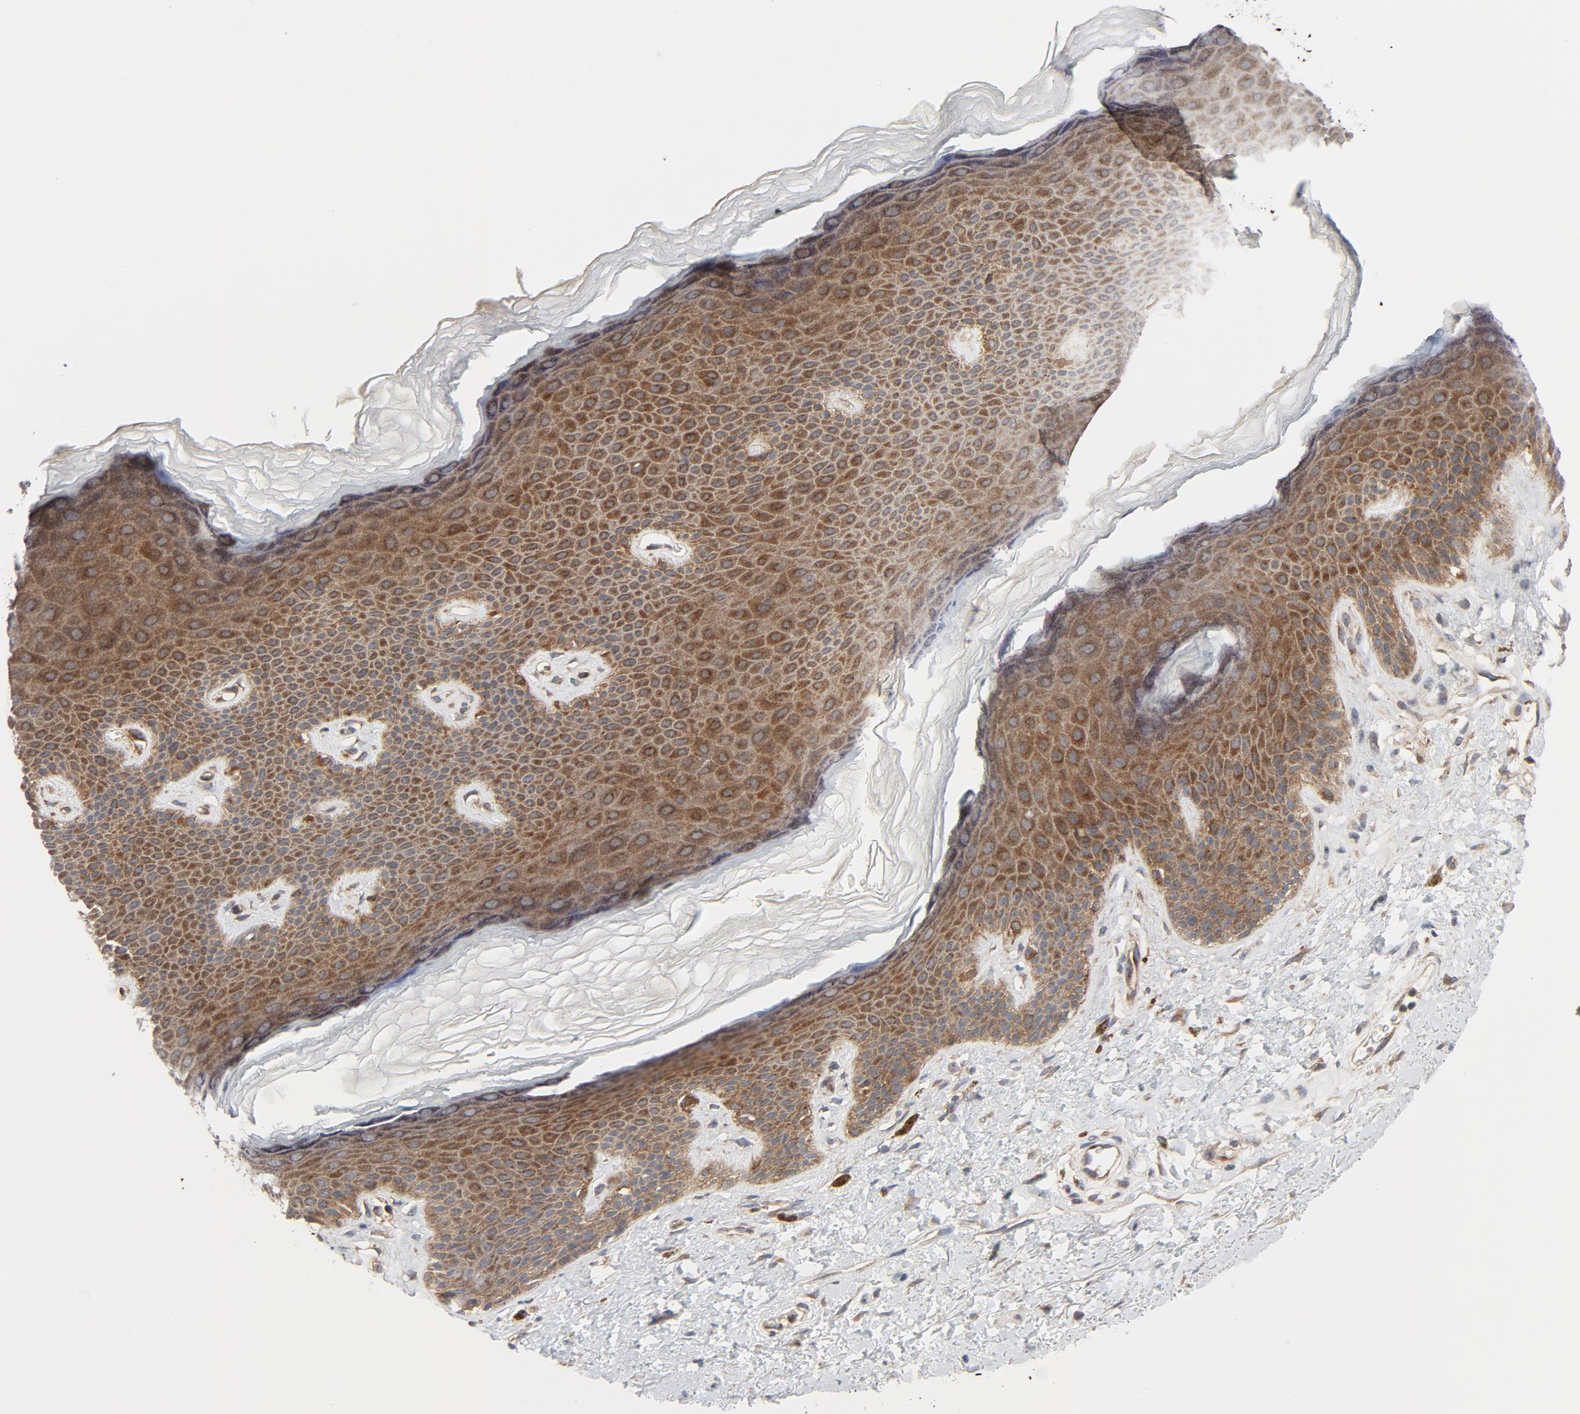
{"staining": {"intensity": "moderate", "quantity": ">75%", "location": "cytoplasmic/membranous"}, "tissue": "skin", "cell_type": "Epidermal cells", "image_type": "normal", "snomed": [{"axis": "morphology", "description": "Normal tissue, NOS"}, {"axis": "topography", "description": "Anal"}], "caption": "Epidermal cells demonstrate medium levels of moderate cytoplasmic/membranous staining in about >75% of cells in normal skin. (Stains: DAB (3,3'-diaminobenzidine) in brown, nuclei in blue, Microscopy: brightfield microscopy at high magnification).", "gene": "TSG101", "patient": {"sex": "female", "age": 46}}